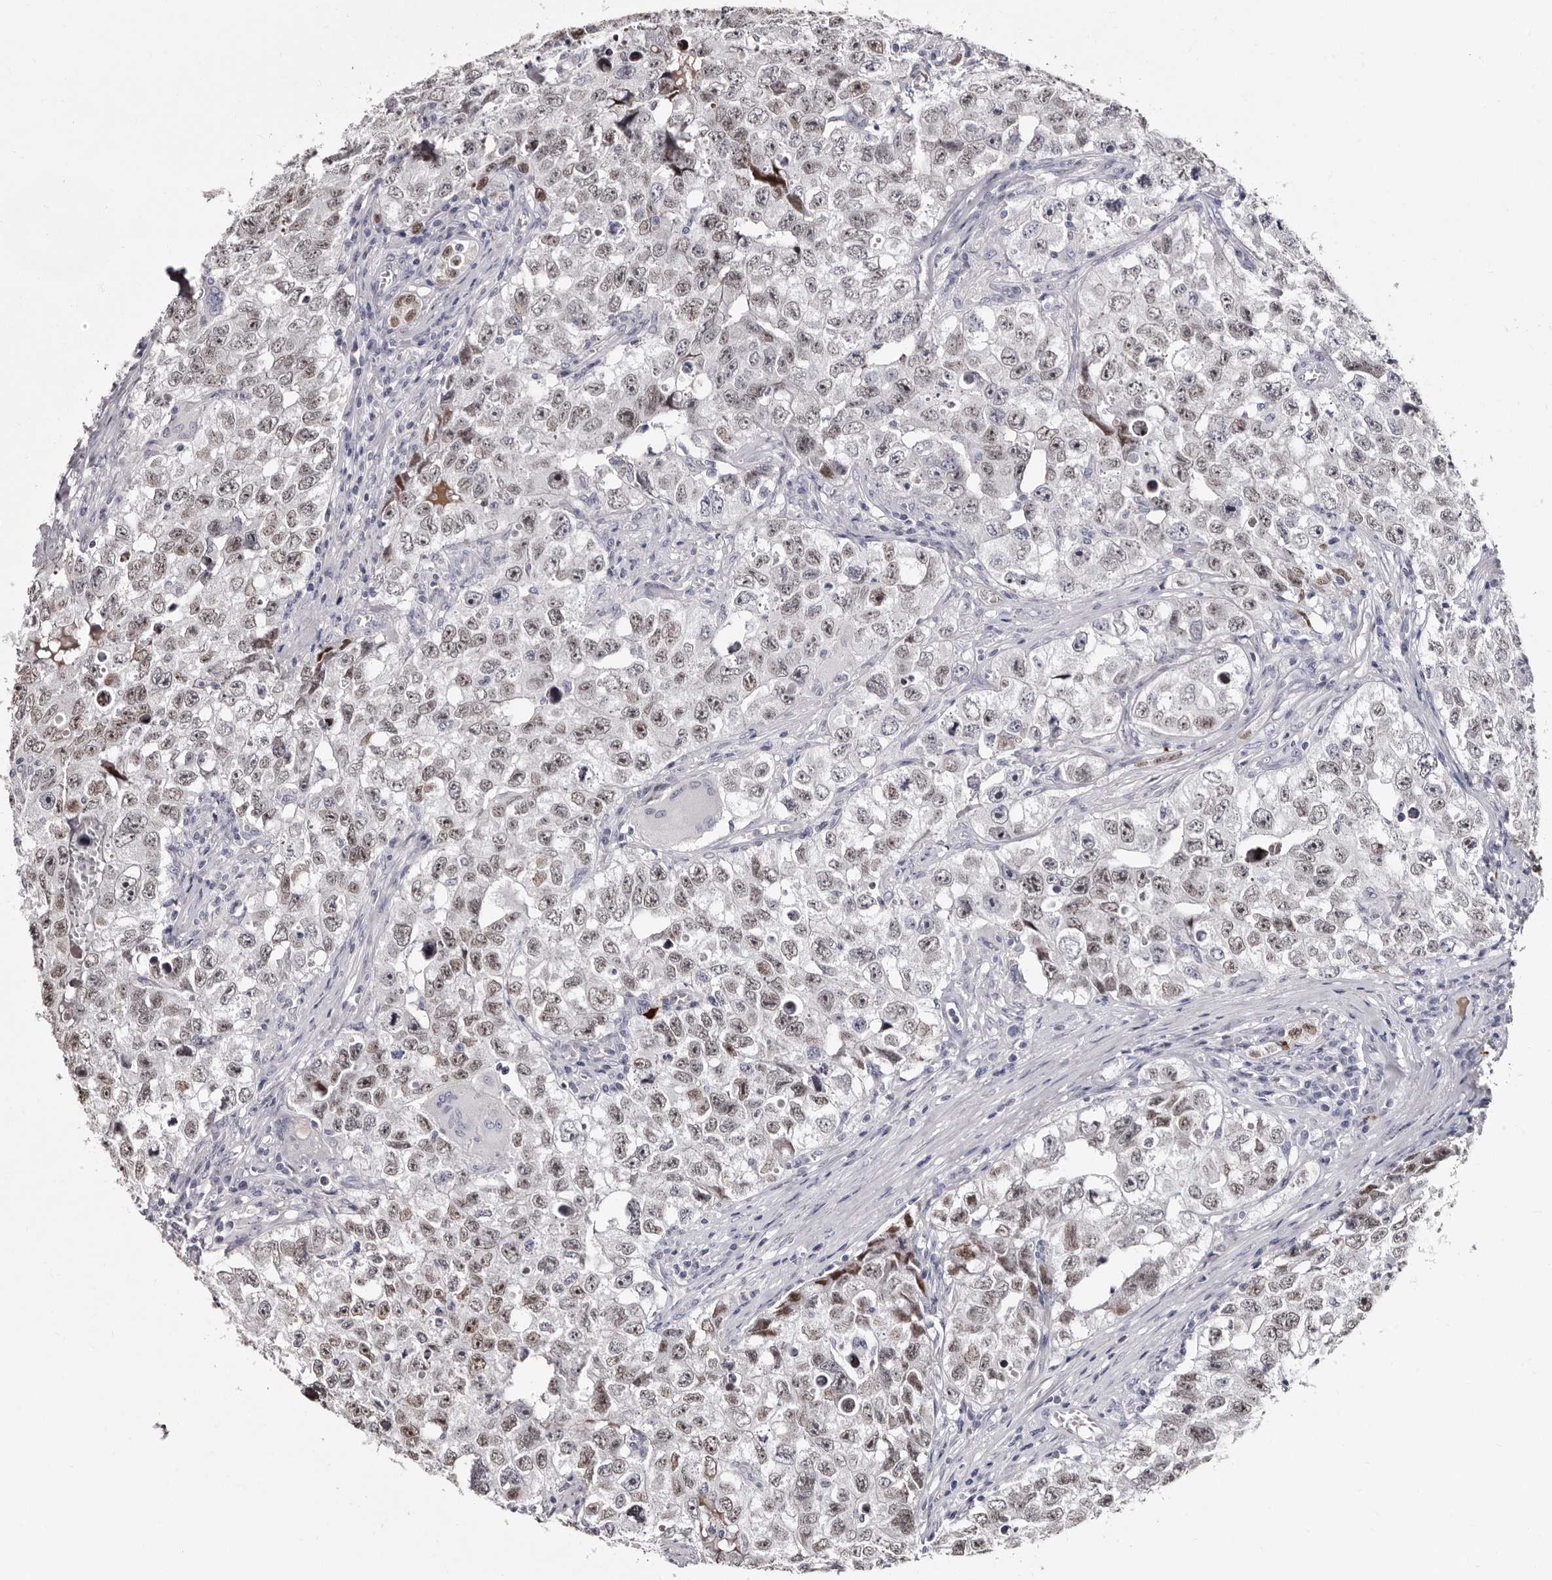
{"staining": {"intensity": "weak", "quantity": ">75%", "location": "nuclear"}, "tissue": "testis cancer", "cell_type": "Tumor cells", "image_type": "cancer", "snomed": [{"axis": "morphology", "description": "Seminoma, NOS"}, {"axis": "morphology", "description": "Carcinoma, Embryonal, NOS"}, {"axis": "topography", "description": "Testis"}], "caption": "Protein expression by immunohistochemistry reveals weak nuclear expression in approximately >75% of tumor cells in testis cancer.", "gene": "TBC1D22B", "patient": {"sex": "male", "age": 43}}